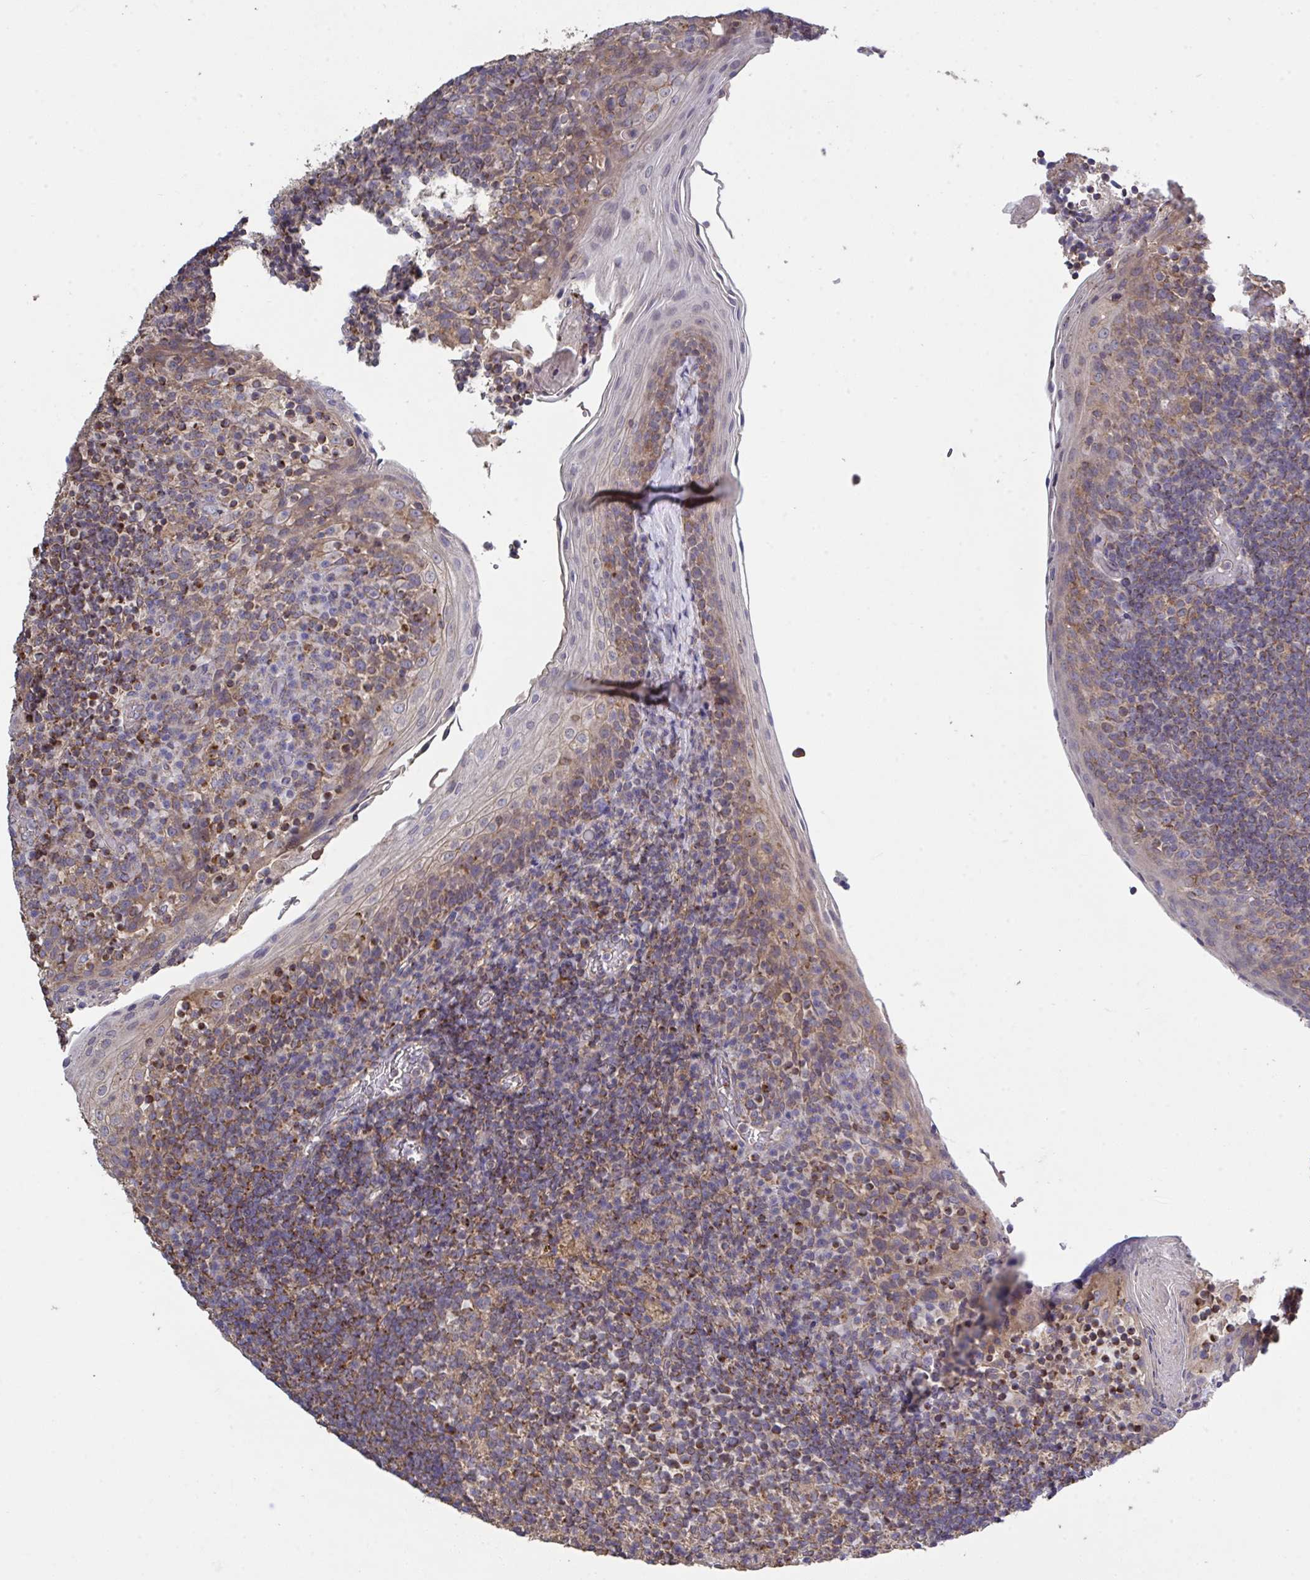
{"staining": {"intensity": "weak", "quantity": "25%-75%", "location": "cytoplasmic/membranous"}, "tissue": "tonsil", "cell_type": "Non-germinal center cells", "image_type": "normal", "snomed": [{"axis": "morphology", "description": "Normal tissue, NOS"}, {"axis": "topography", "description": "Tonsil"}], "caption": "About 25%-75% of non-germinal center cells in benign tonsil reveal weak cytoplasmic/membranous protein positivity as visualized by brown immunohistochemical staining.", "gene": "PPM1H", "patient": {"sex": "female", "age": 10}}